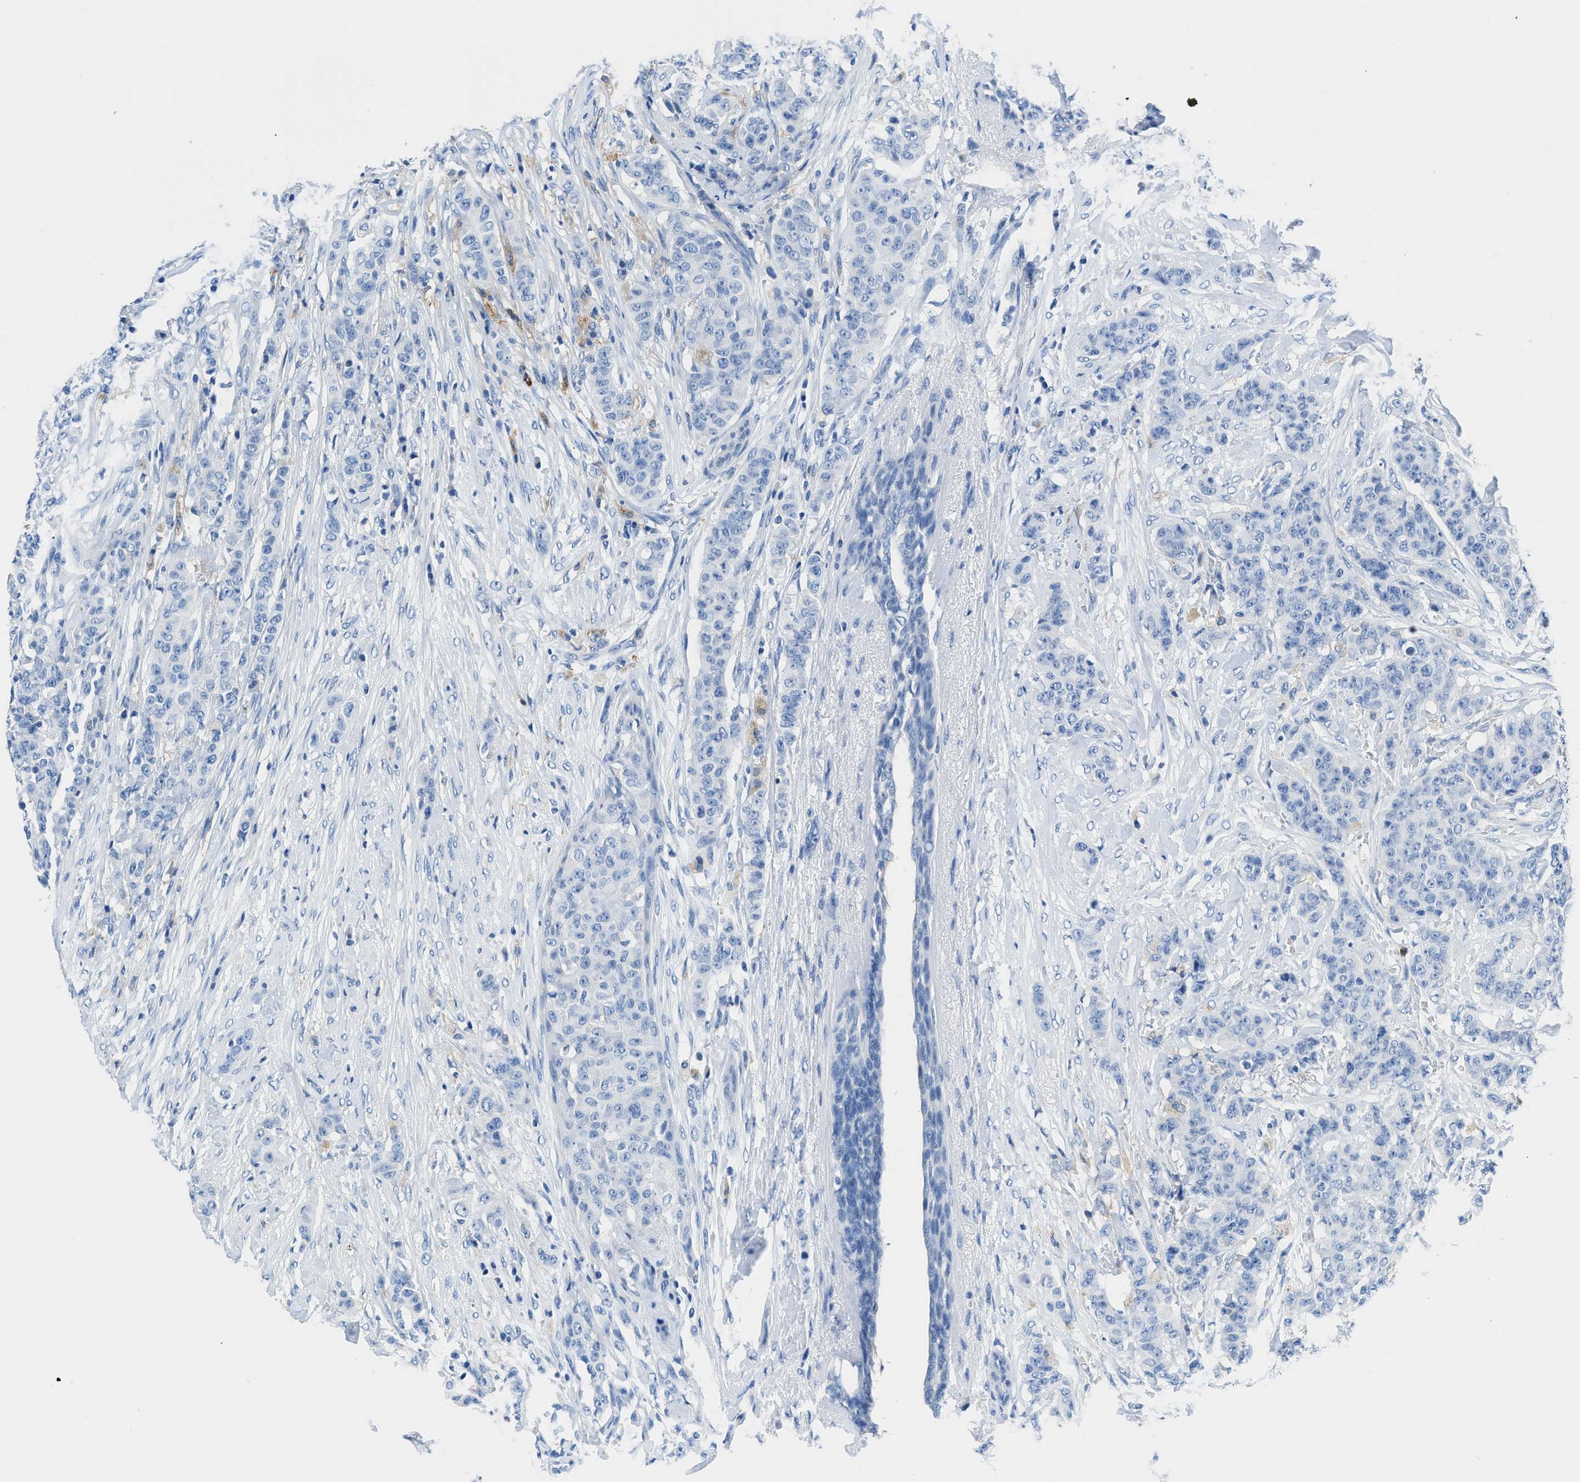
{"staining": {"intensity": "negative", "quantity": "none", "location": "none"}, "tissue": "breast cancer", "cell_type": "Tumor cells", "image_type": "cancer", "snomed": [{"axis": "morphology", "description": "Normal tissue, NOS"}, {"axis": "morphology", "description": "Duct carcinoma"}, {"axis": "topography", "description": "Breast"}], "caption": "Photomicrograph shows no protein expression in tumor cells of infiltrating ductal carcinoma (breast) tissue.", "gene": "NEB", "patient": {"sex": "female", "age": 40}}